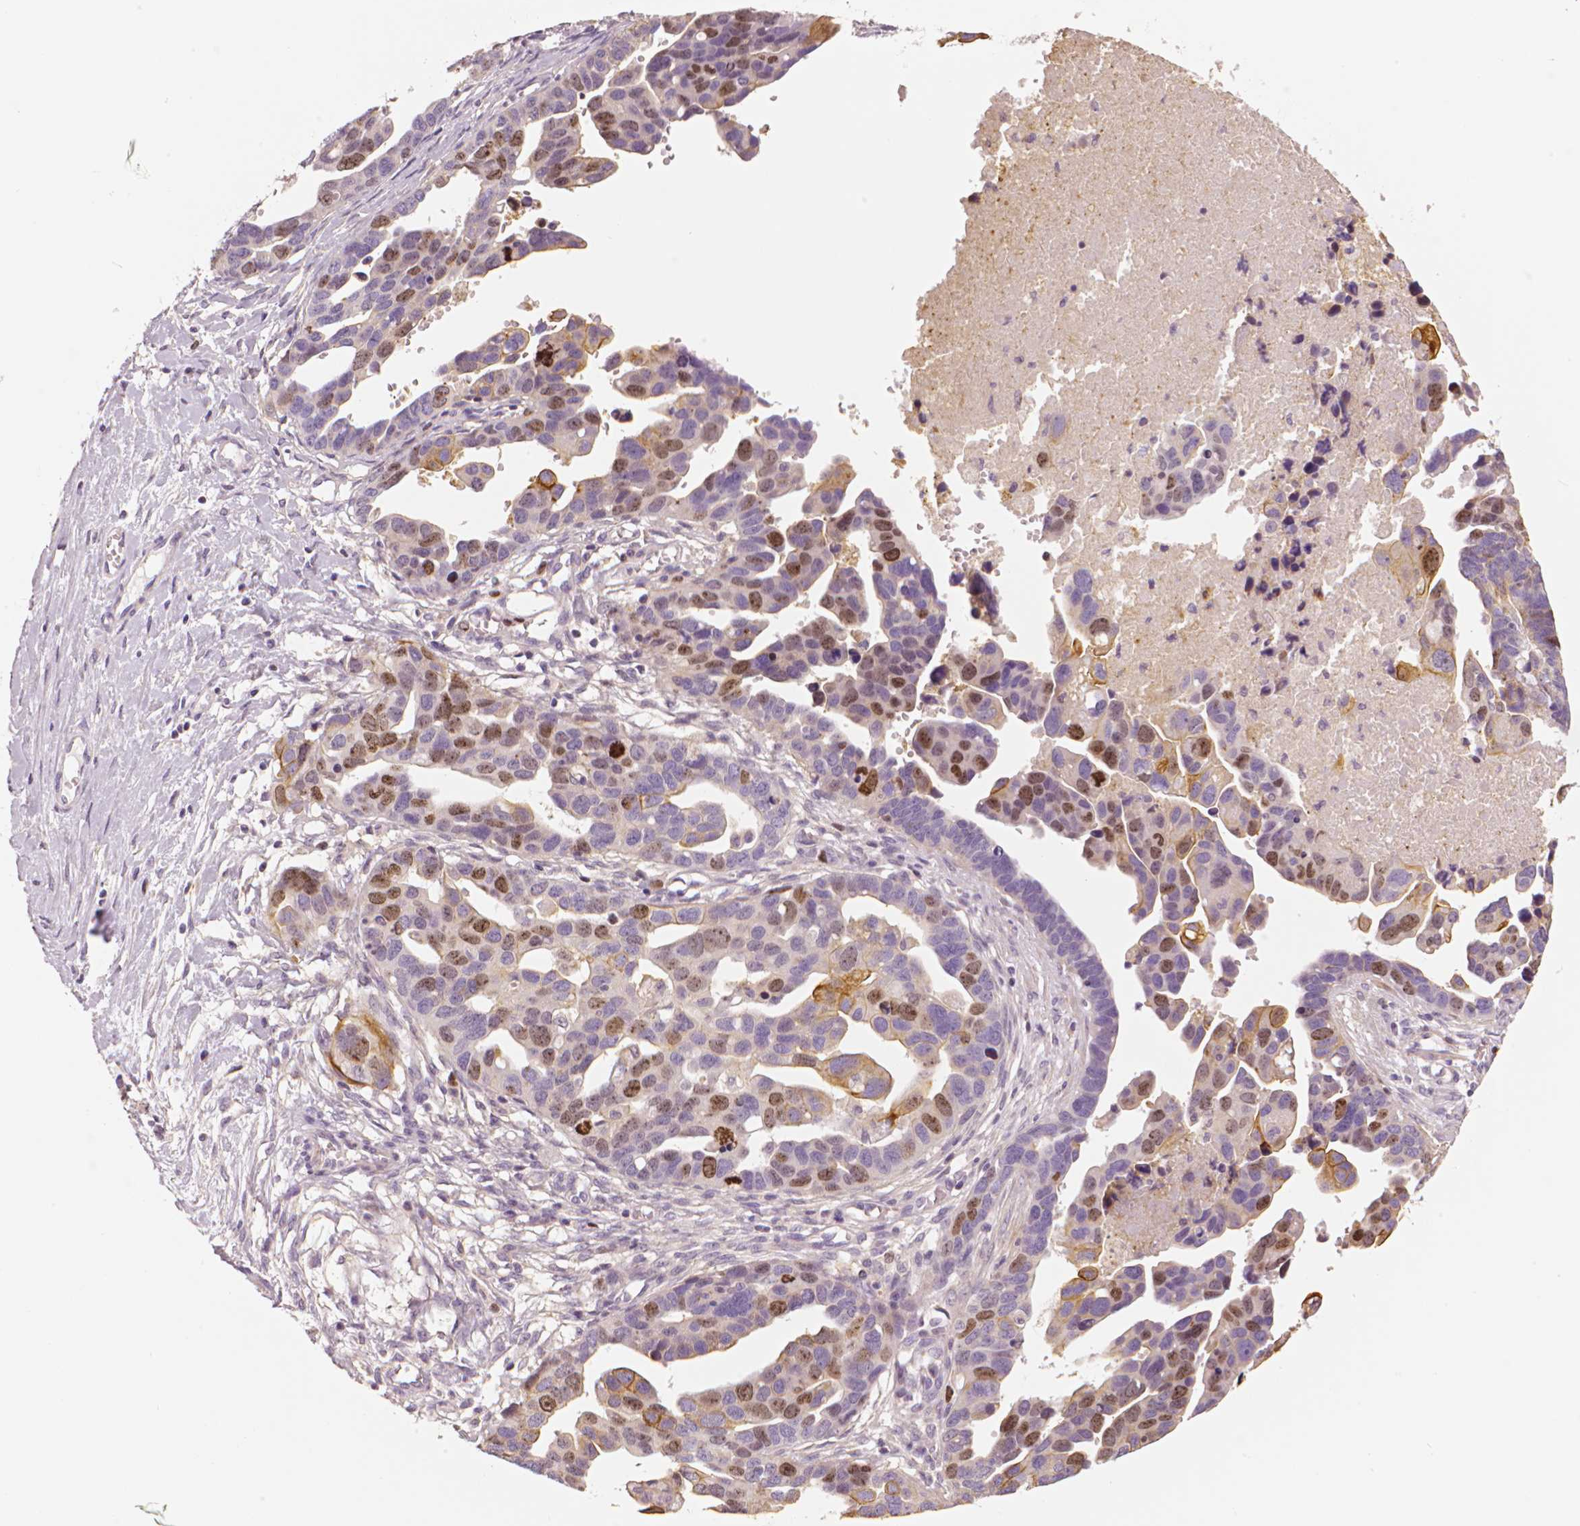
{"staining": {"intensity": "moderate", "quantity": "25%-75%", "location": "nuclear"}, "tissue": "ovarian cancer", "cell_type": "Tumor cells", "image_type": "cancer", "snomed": [{"axis": "morphology", "description": "Cystadenocarcinoma, serous, NOS"}, {"axis": "topography", "description": "Ovary"}], "caption": "Ovarian cancer (serous cystadenocarcinoma) stained with a brown dye demonstrates moderate nuclear positive expression in about 25%-75% of tumor cells.", "gene": "MKI67", "patient": {"sex": "female", "age": 54}}